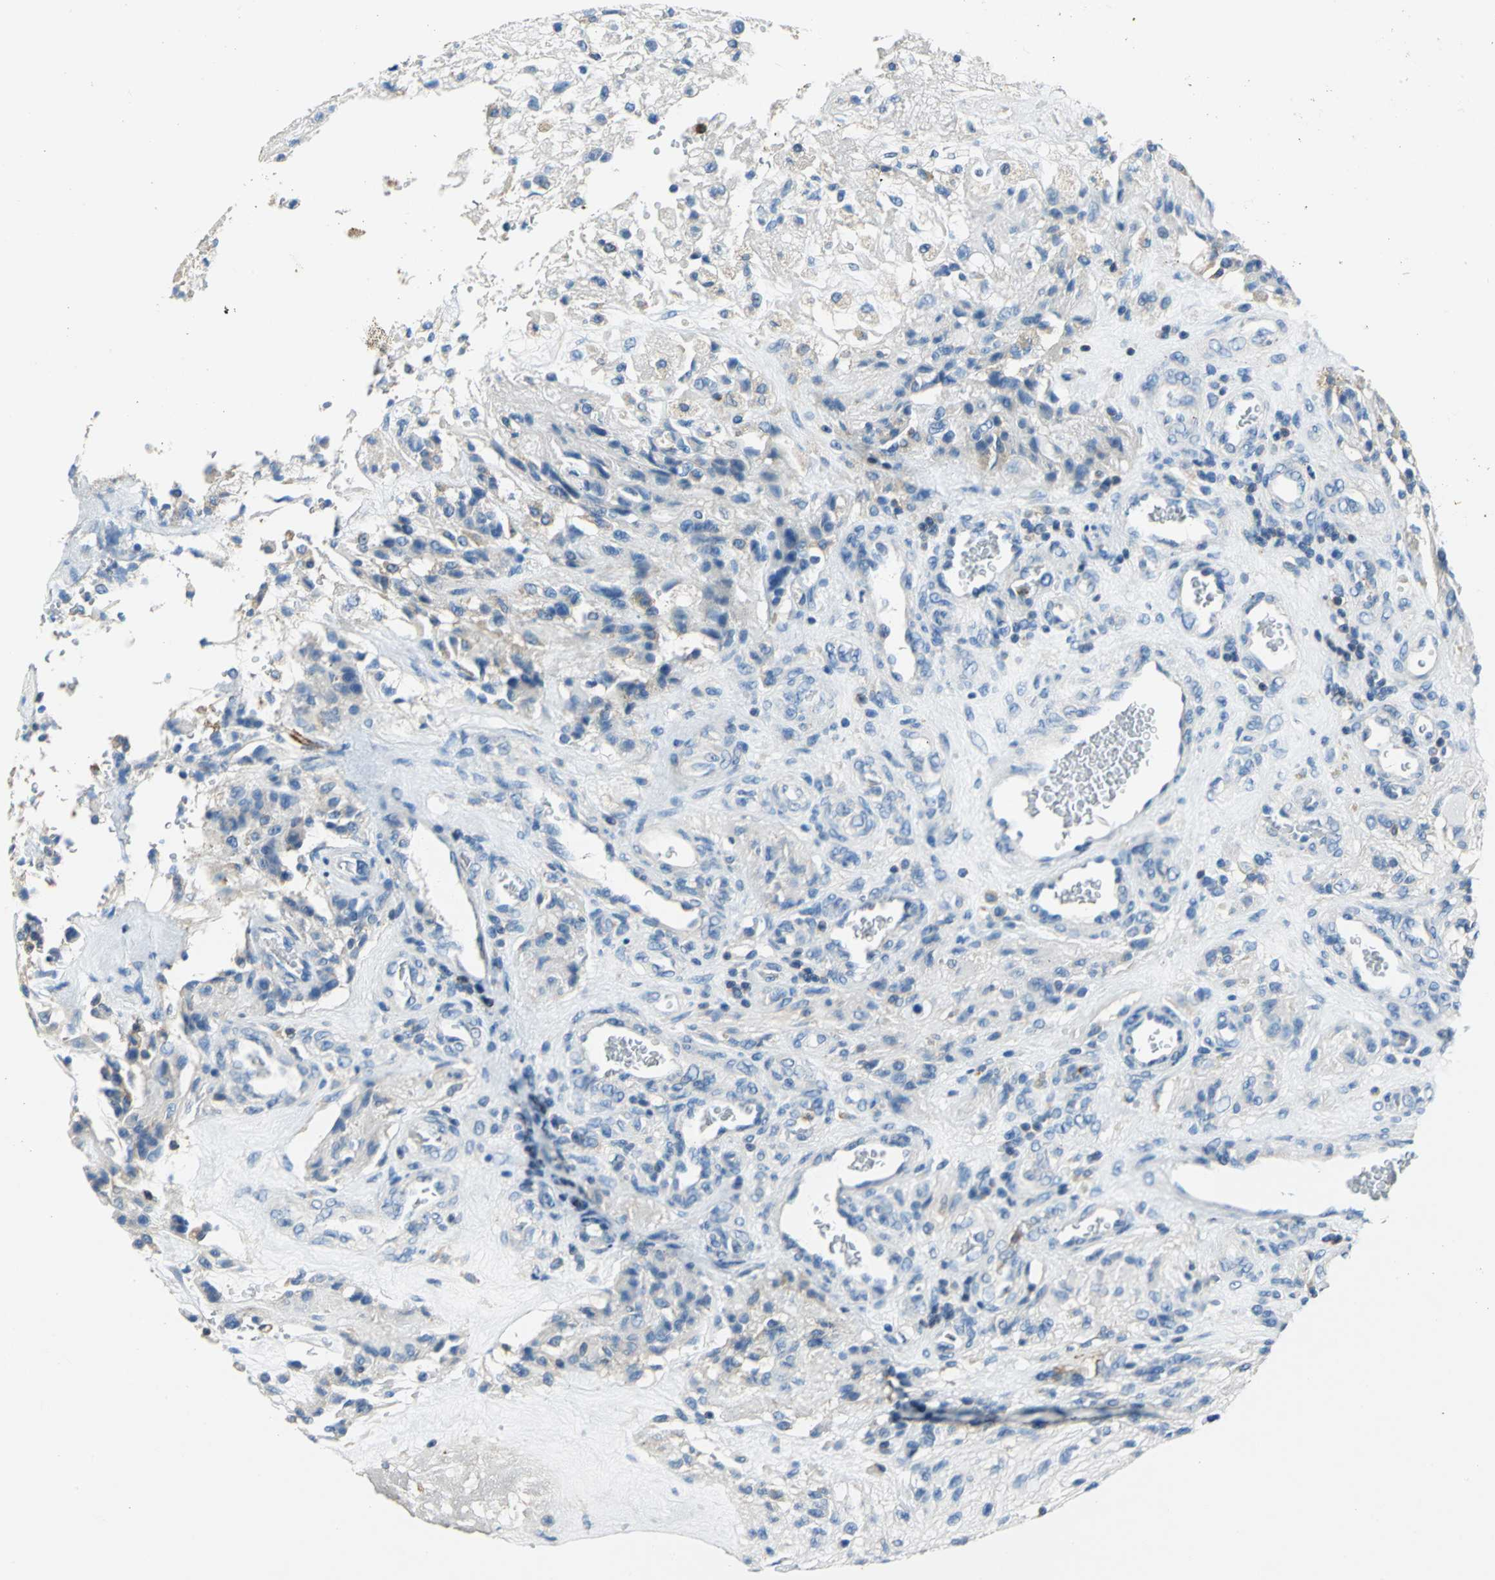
{"staining": {"intensity": "weak", "quantity": "25%-75%", "location": "cytoplasmic/membranous"}, "tissue": "glioma", "cell_type": "Tumor cells", "image_type": "cancer", "snomed": [{"axis": "morphology", "description": "Normal tissue, NOS"}, {"axis": "morphology", "description": "Glioma, malignant, High grade"}, {"axis": "topography", "description": "Cerebral cortex"}], "caption": "Immunohistochemical staining of human high-grade glioma (malignant) exhibits low levels of weak cytoplasmic/membranous staining in about 25%-75% of tumor cells.", "gene": "SEPTIN6", "patient": {"sex": "male", "age": 56}}